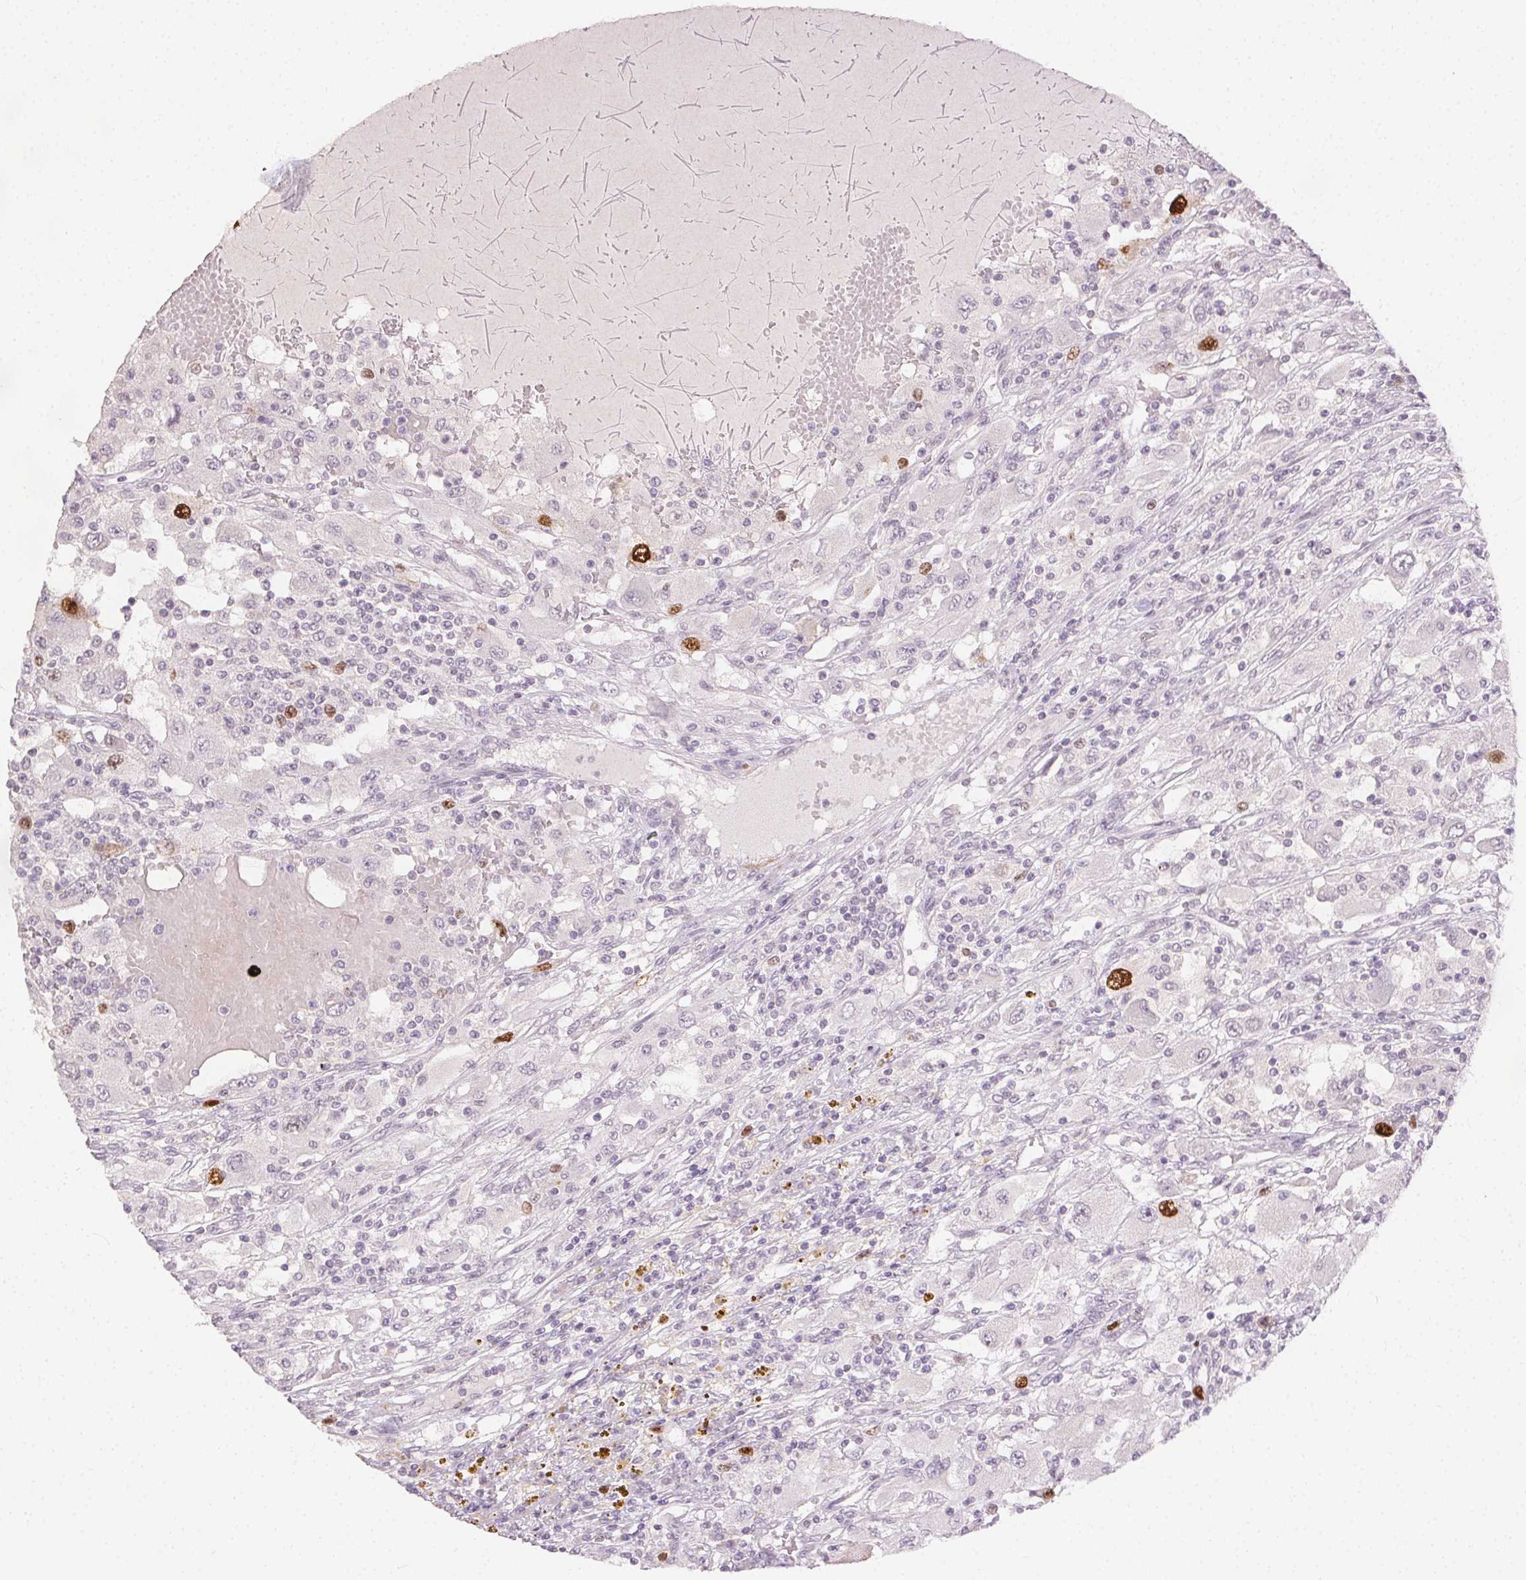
{"staining": {"intensity": "moderate", "quantity": "<25%", "location": "nuclear"}, "tissue": "renal cancer", "cell_type": "Tumor cells", "image_type": "cancer", "snomed": [{"axis": "morphology", "description": "Adenocarcinoma, NOS"}, {"axis": "topography", "description": "Kidney"}], "caption": "Renal adenocarcinoma stained with DAB (3,3'-diaminobenzidine) immunohistochemistry (IHC) displays low levels of moderate nuclear positivity in about <25% of tumor cells.", "gene": "ANLN", "patient": {"sex": "female", "age": 67}}